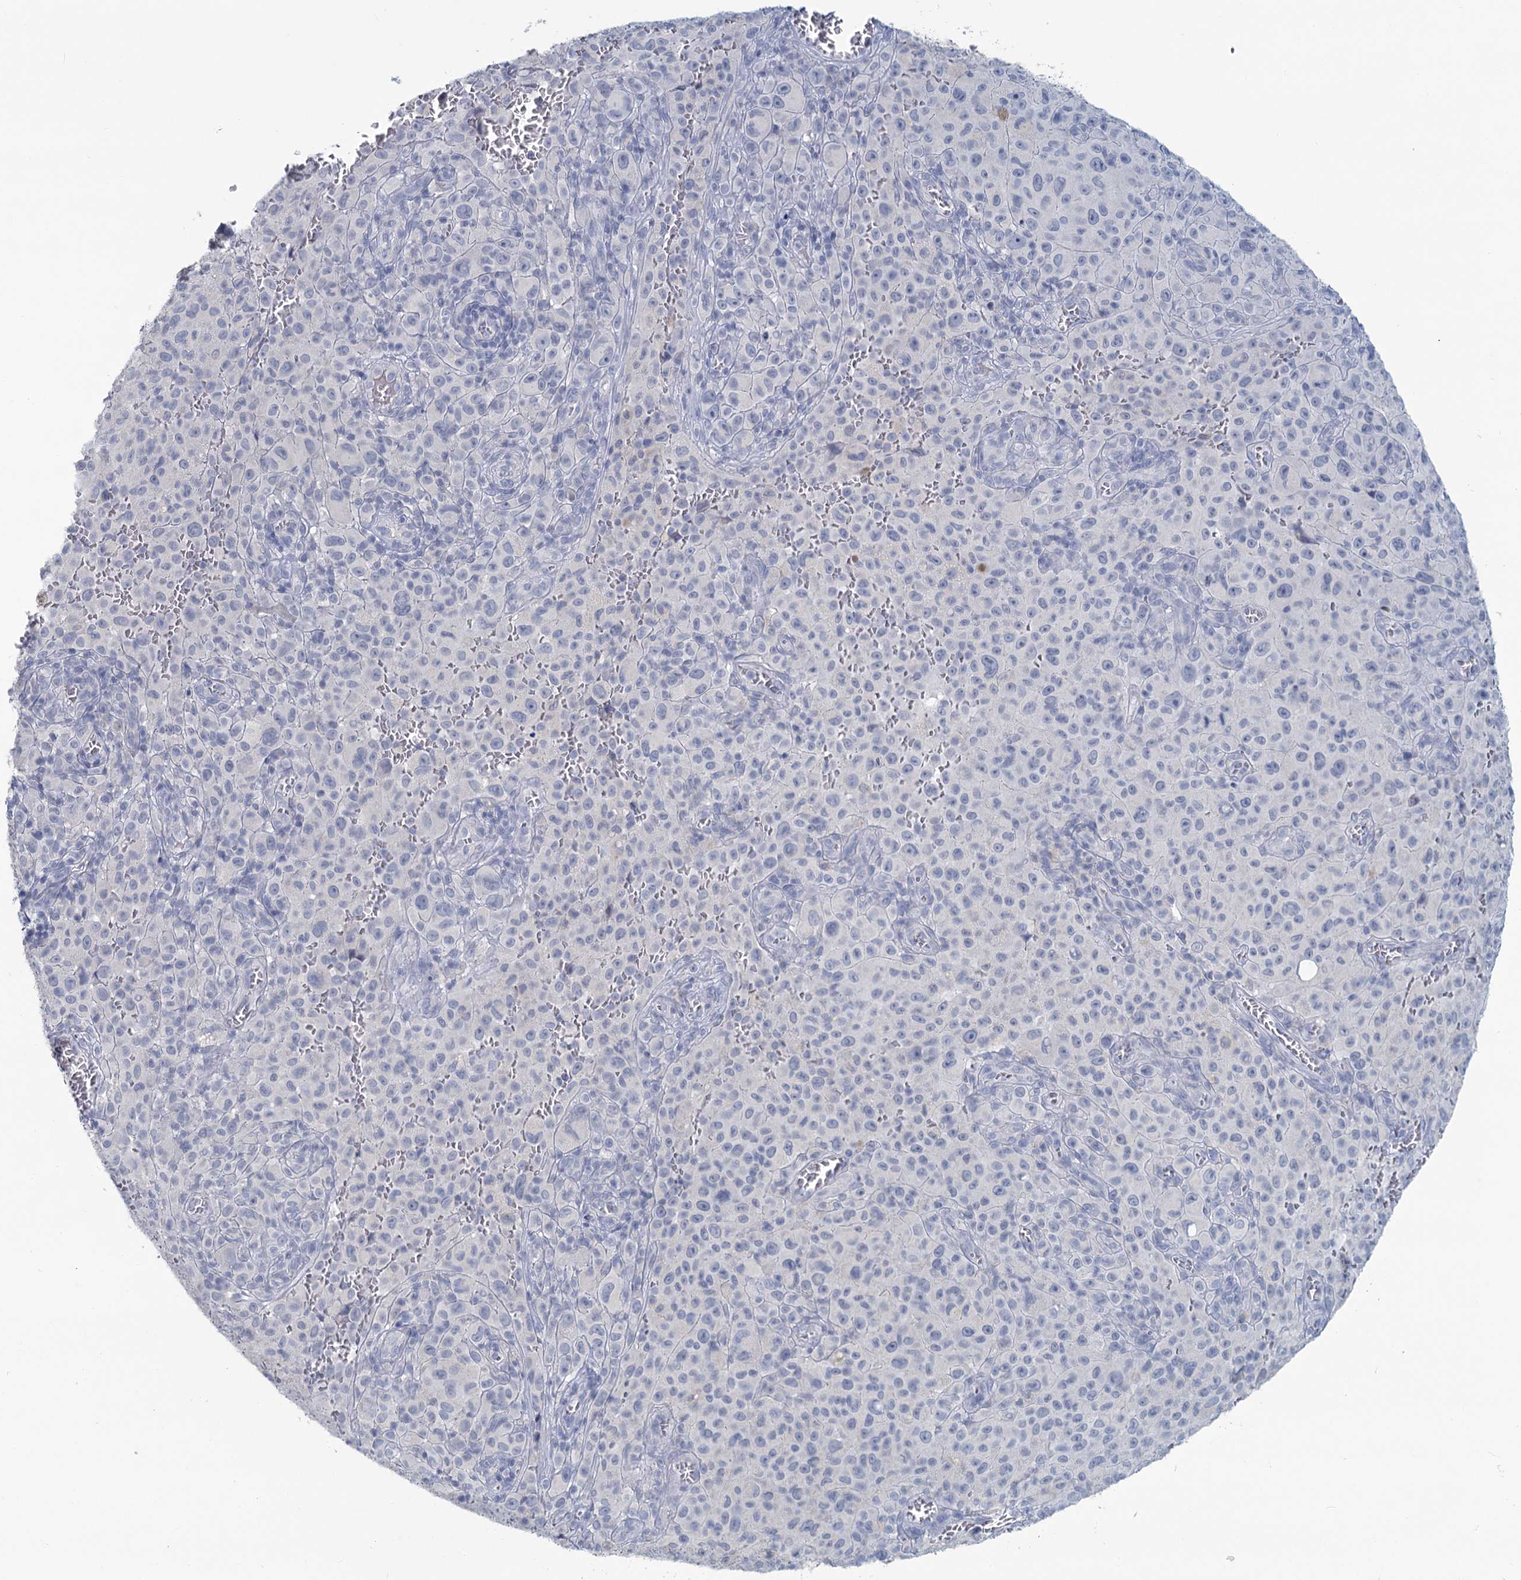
{"staining": {"intensity": "negative", "quantity": "none", "location": "none"}, "tissue": "melanoma", "cell_type": "Tumor cells", "image_type": "cancer", "snomed": [{"axis": "morphology", "description": "Malignant melanoma, NOS"}, {"axis": "topography", "description": "Skin"}], "caption": "Immunohistochemistry (IHC) photomicrograph of human malignant melanoma stained for a protein (brown), which displays no positivity in tumor cells.", "gene": "CHGA", "patient": {"sex": "female", "age": 82}}